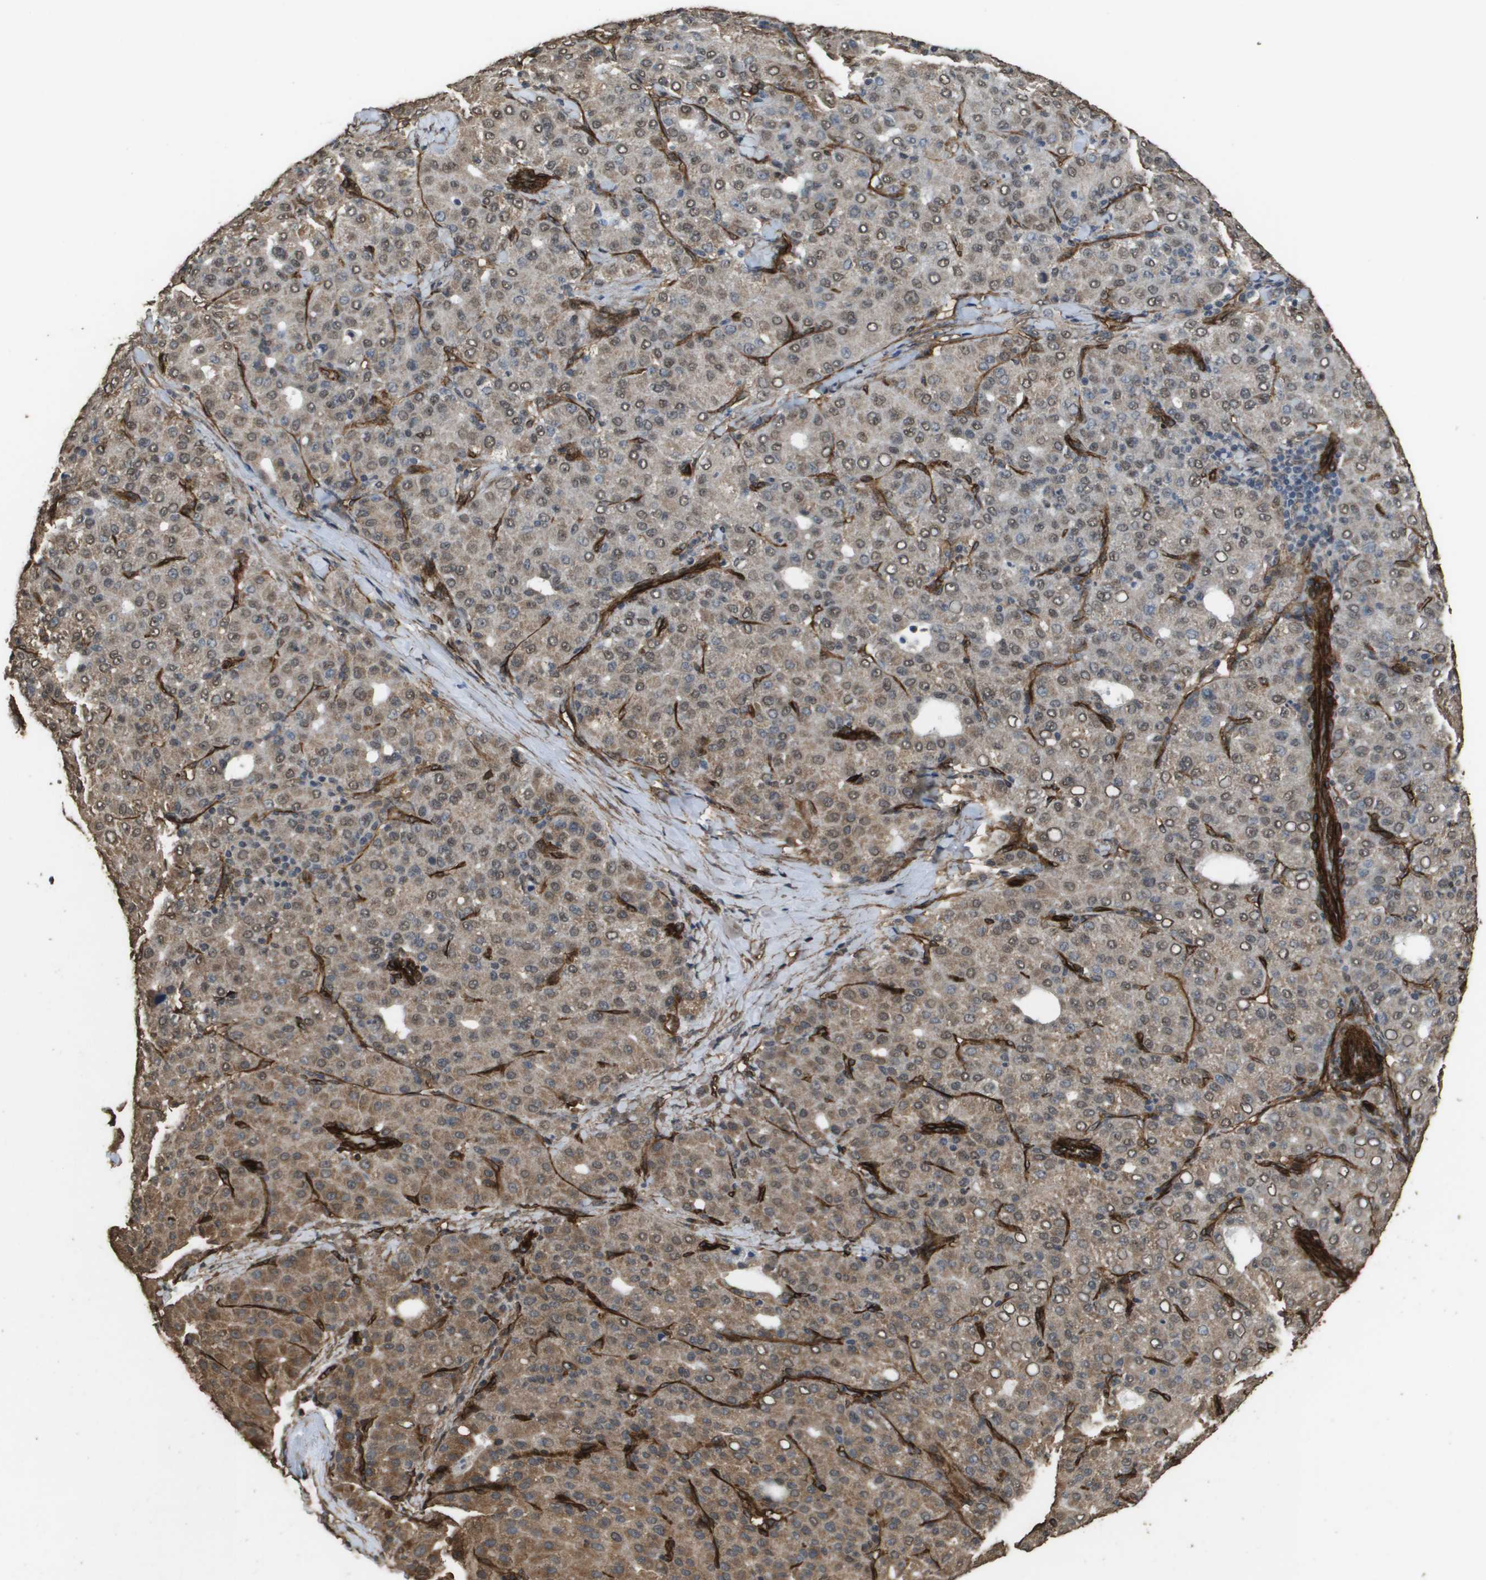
{"staining": {"intensity": "moderate", "quantity": ">75%", "location": "cytoplasmic/membranous,nuclear"}, "tissue": "liver cancer", "cell_type": "Tumor cells", "image_type": "cancer", "snomed": [{"axis": "morphology", "description": "Carcinoma, Hepatocellular, NOS"}, {"axis": "topography", "description": "Liver"}], "caption": "Protein positivity by IHC exhibits moderate cytoplasmic/membranous and nuclear positivity in approximately >75% of tumor cells in liver cancer.", "gene": "AAMP", "patient": {"sex": "male", "age": 65}}